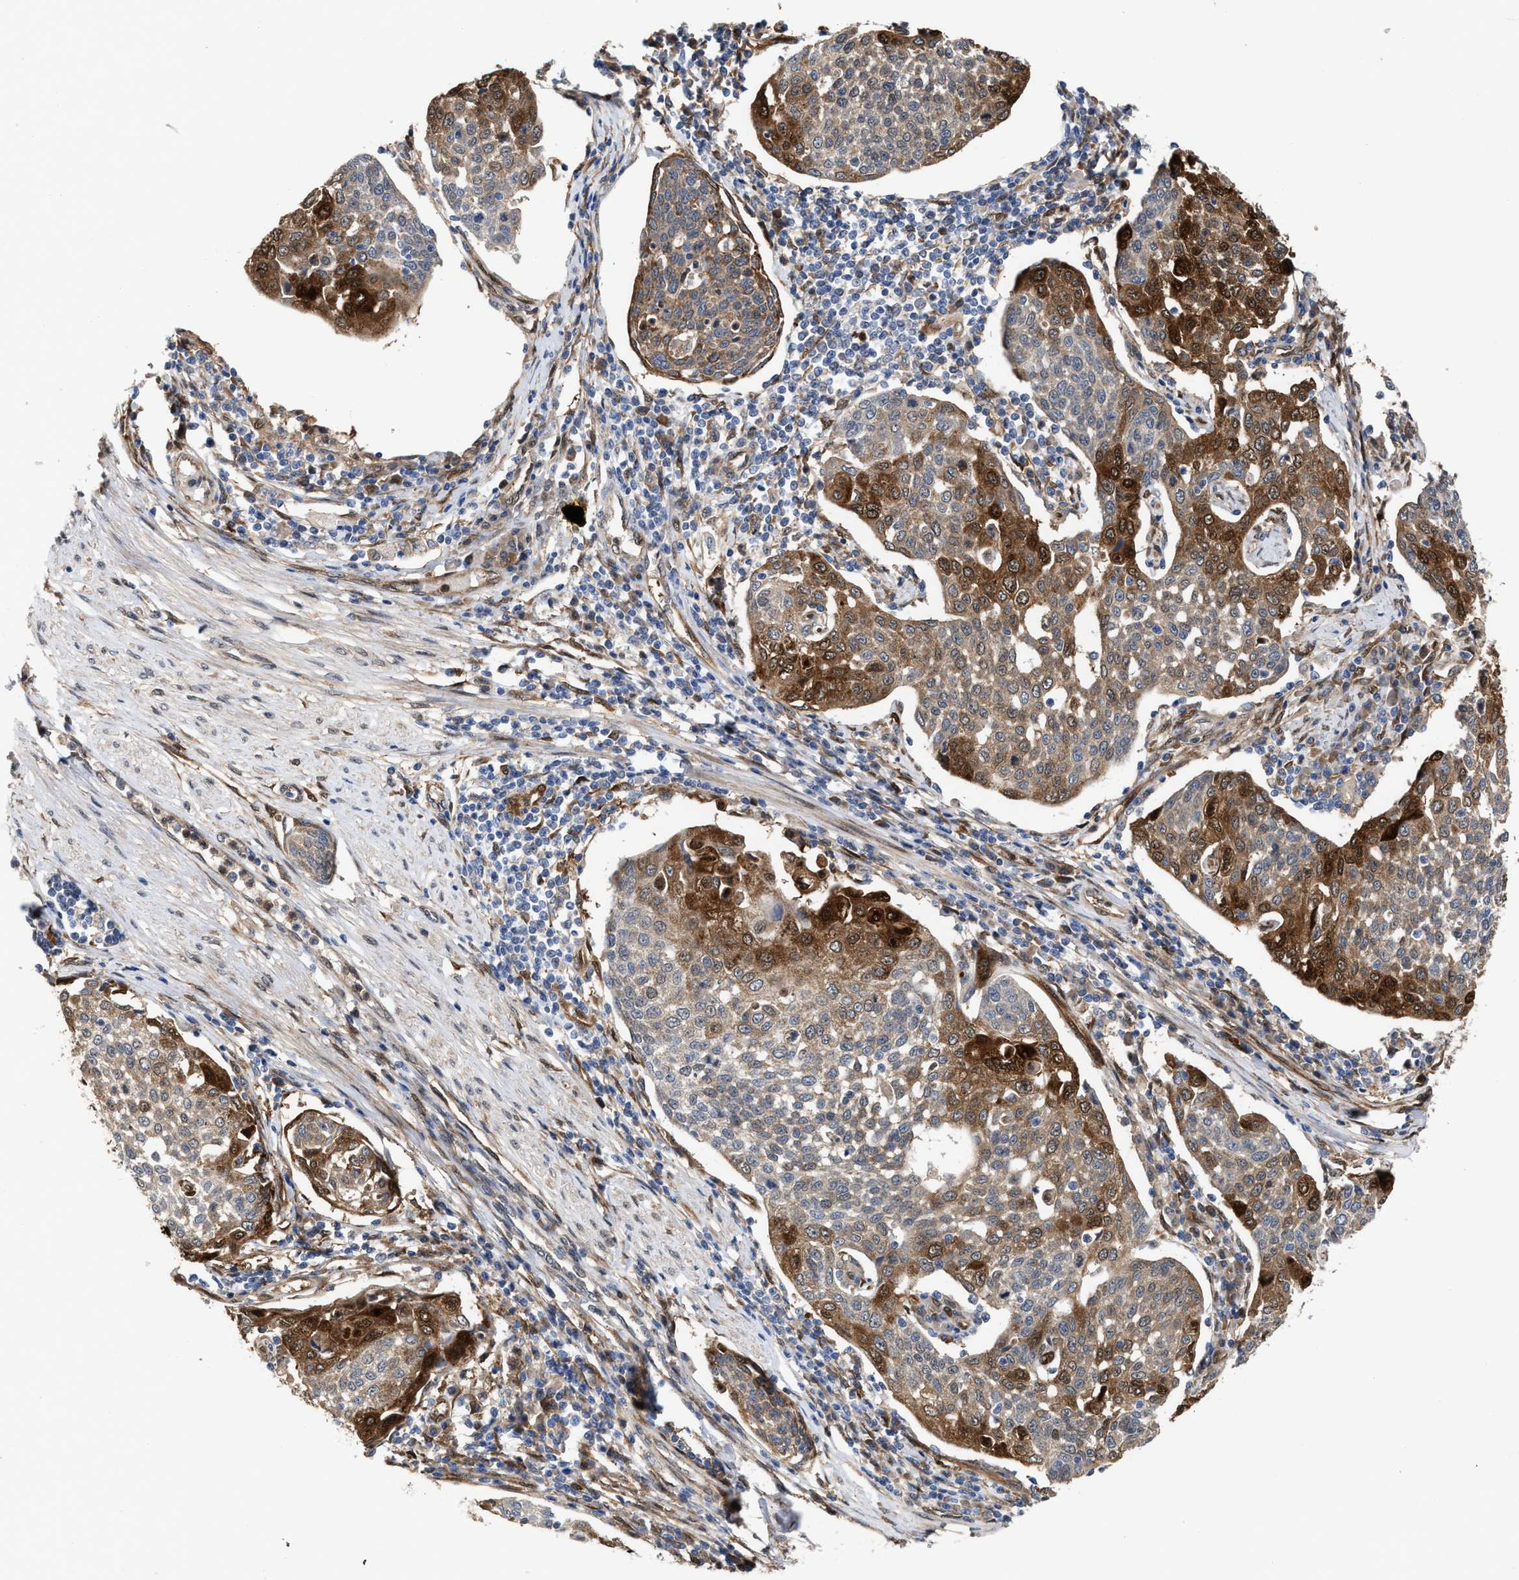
{"staining": {"intensity": "strong", "quantity": "<25%", "location": "cytoplasmic/membranous,nuclear"}, "tissue": "cervical cancer", "cell_type": "Tumor cells", "image_type": "cancer", "snomed": [{"axis": "morphology", "description": "Squamous cell carcinoma, NOS"}, {"axis": "topography", "description": "Cervix"}], "caption": "Tumor cells show strong cytoplasmic/membranous and nuclear expression in about <25% of cells in squamous cell carcinoma (cervical).", "gene": "TP53I3", "patient": {"sex": "female", "age": 34}}